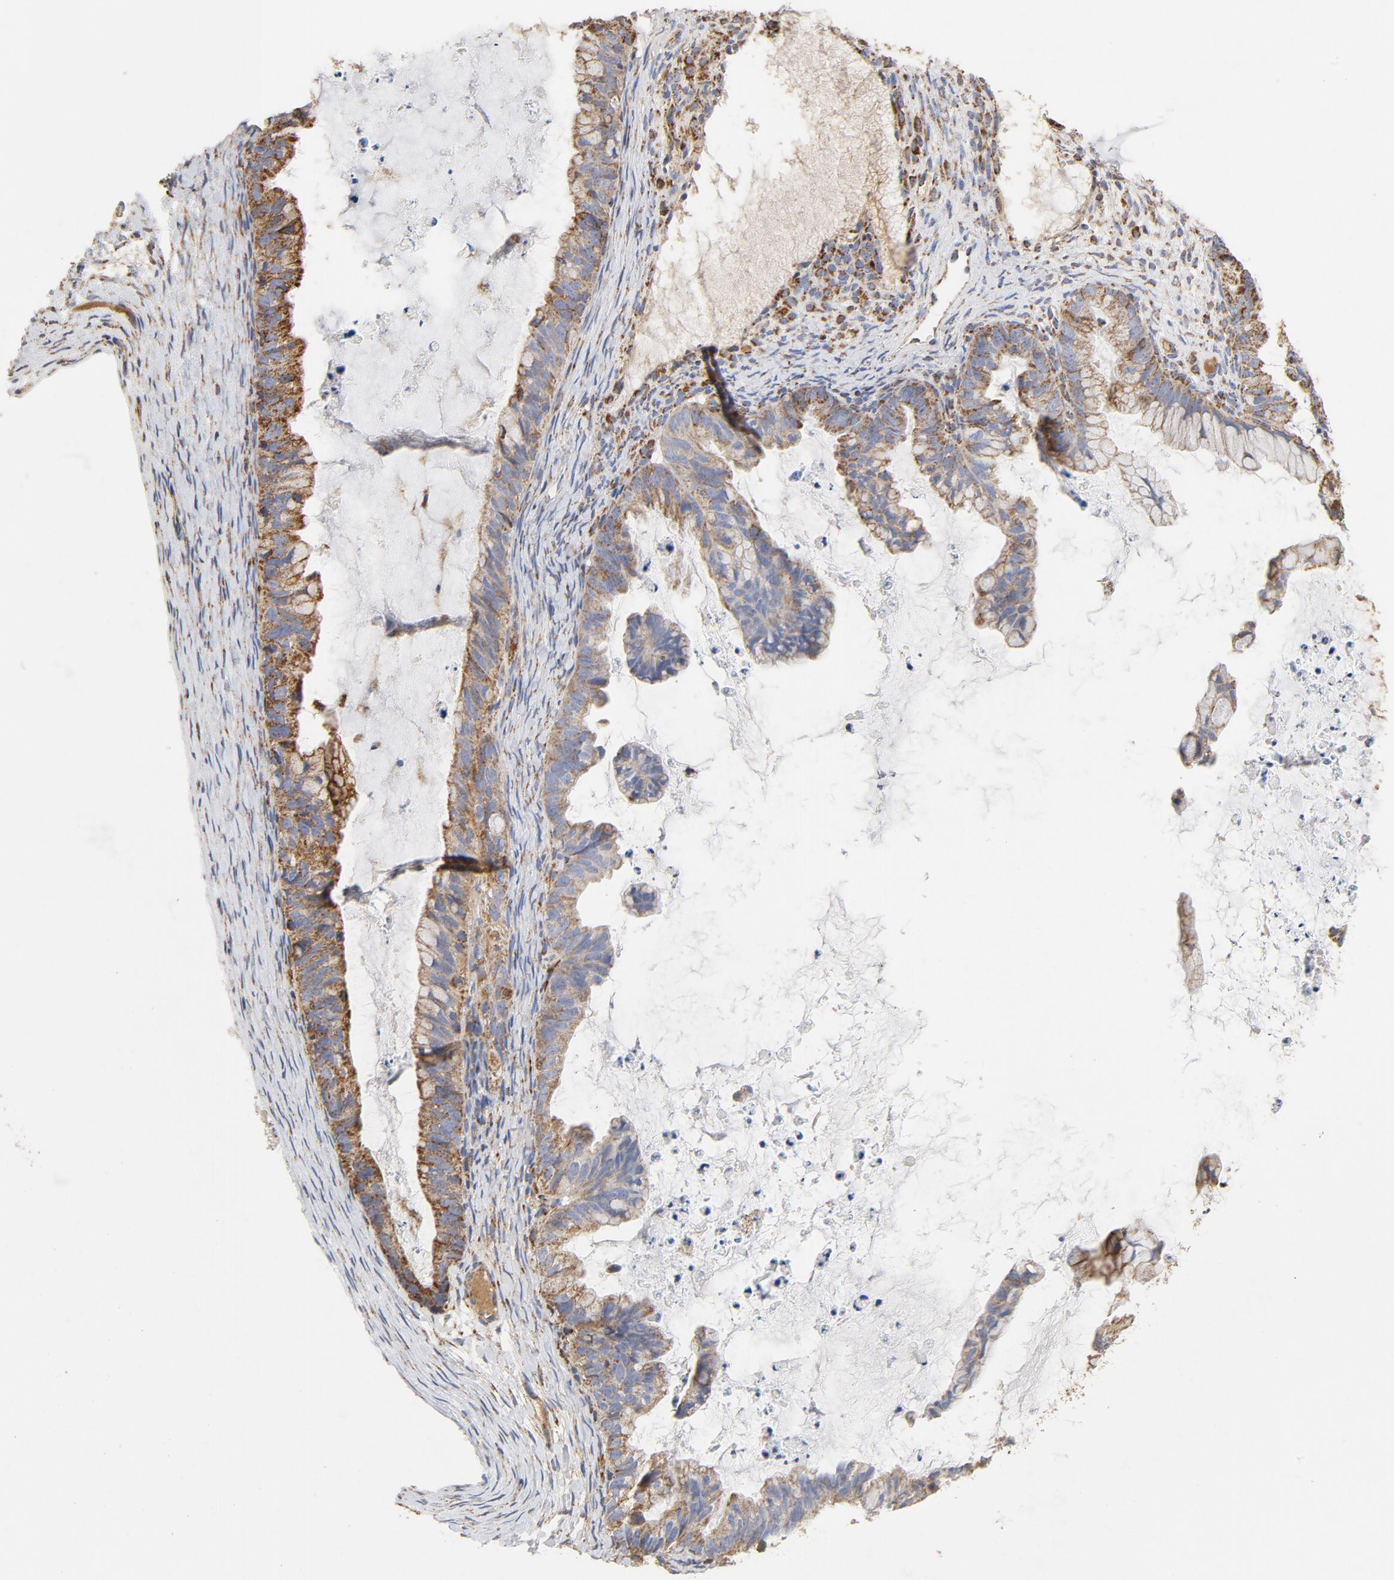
{"staining": {"intensity": "moderate", "quantity": "25%-75%", "location": "cytoplasmic/membranous"}, "tissue": "ovarian cancer", "cell_type": "Tumor cells", "image_type": "cancer", "snomed": [{"axis": "morphology", "description": "Cystadenocarcinoma, mucinous, NOS"}, {"axis": "topography", "description": "Ovary"}], "caption": "An image showing moderate cytoplasmic/membranous staining in approximately 25%-75% of tumor cells in ovarian cancer (mucinous cystadenocarcinoma), as visualized by brown immunohistochemical staining.", "gene": "PCNX4", "patient": {"sex": "female", "age": 36}}